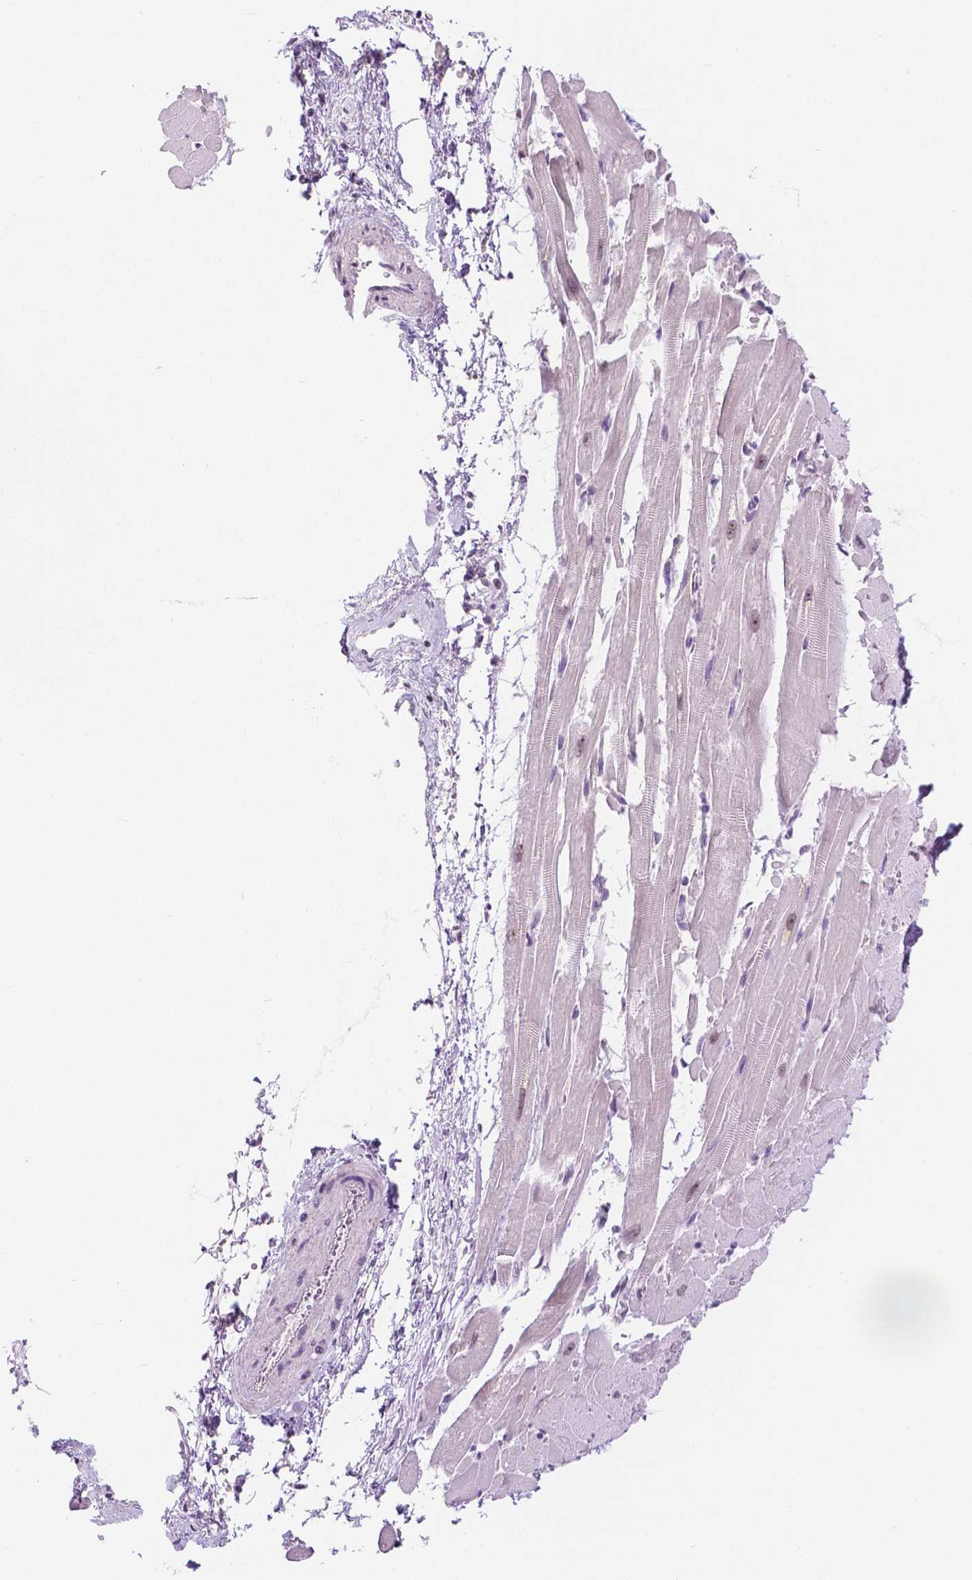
{"staining": {"intensity": "weak", "quantity": "<25%", "location": "nuclear"}, "tissue": "heart muscle", "cell_type": "Cardiomyocytes", "image_type": "normal", "snomed": [{"axis": "morphology", "description": "Normal tissue, NOS"}, {"axis": "topography", "description": "Heart"}], "caption": "IHC photomicrograph of normal heart muscle stained for a protein (brown), which shows no staining in cardiomyocytes.", "gene": "NHP2", "patient": {"sex": "male", "age": 37}}